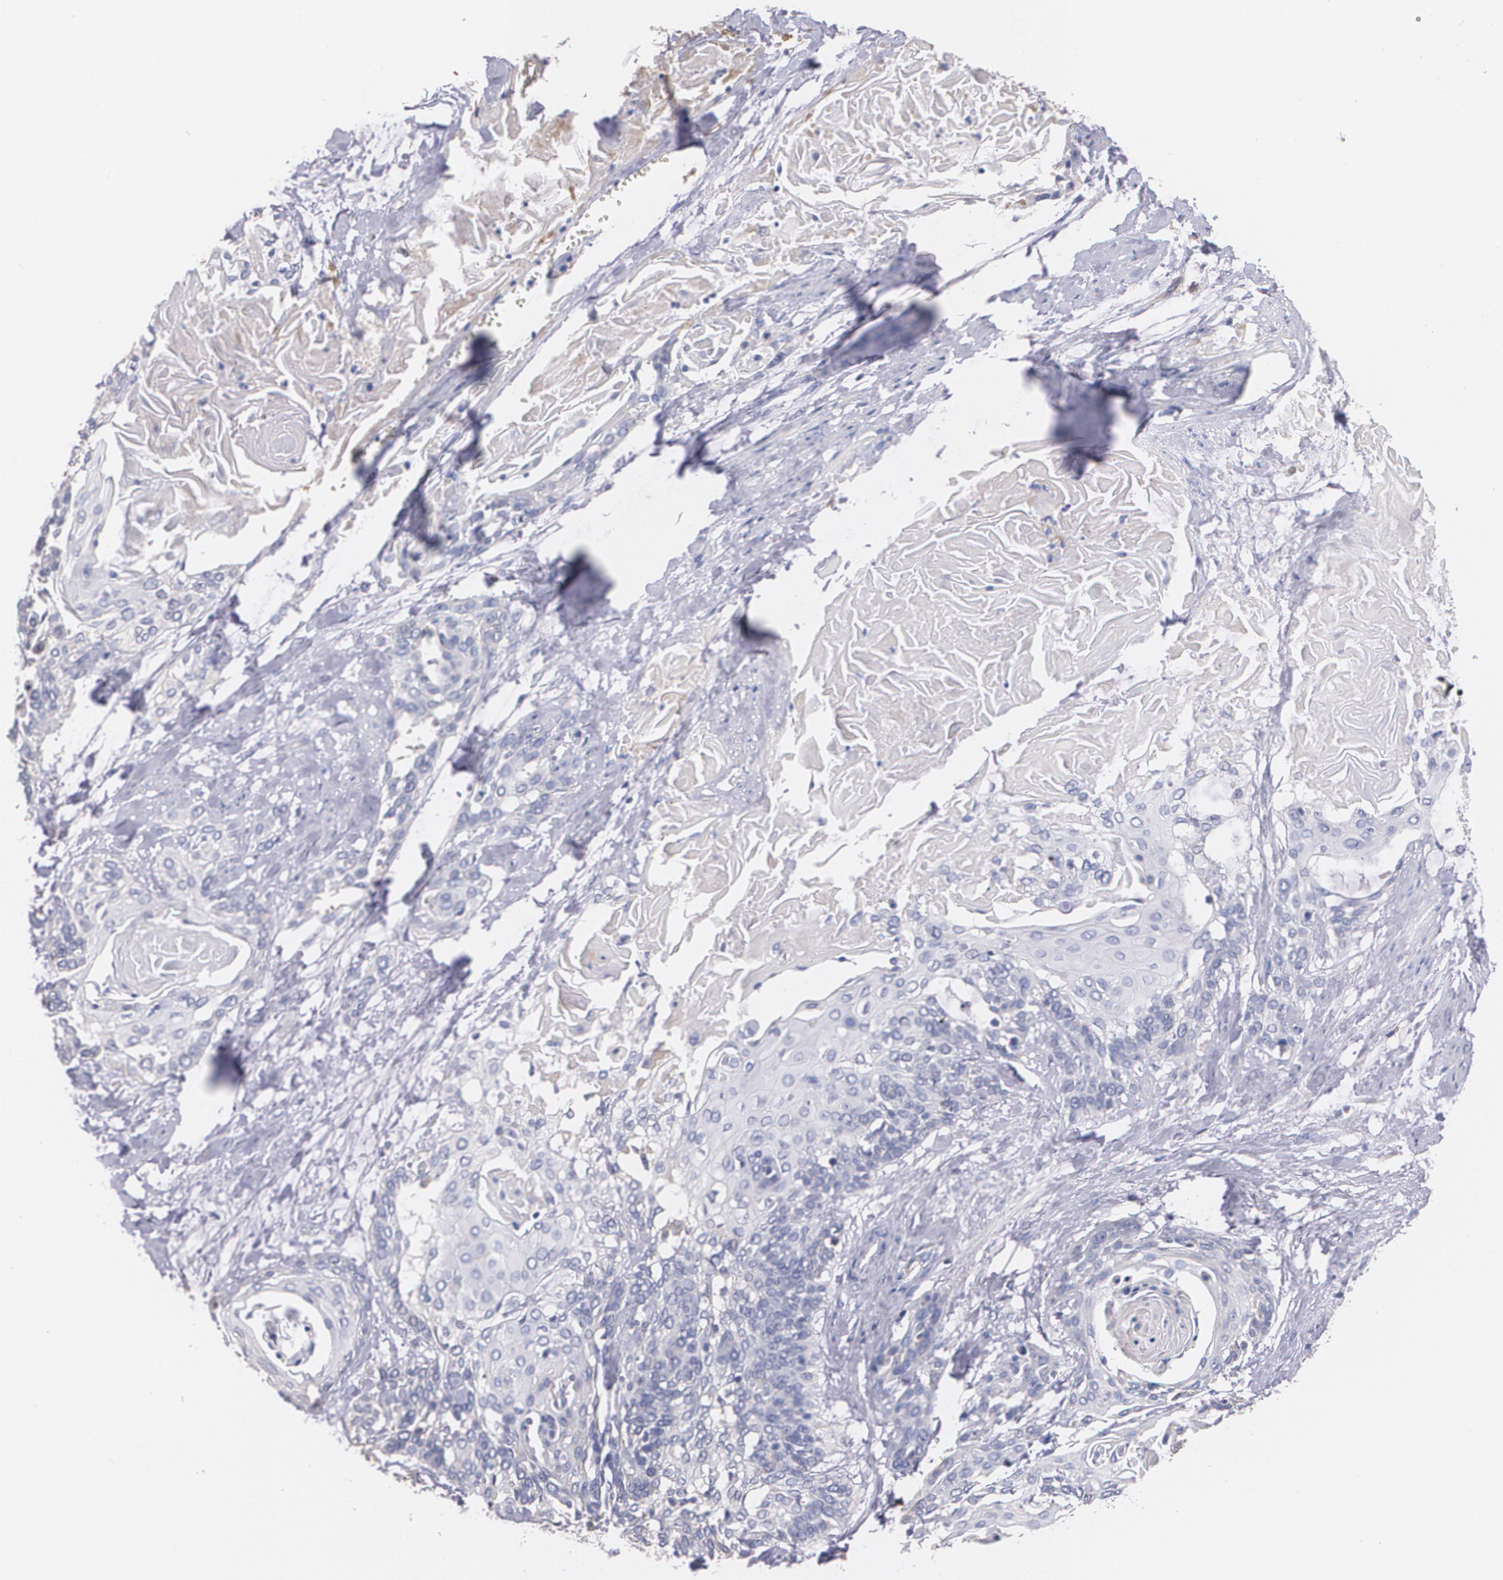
{"staining": {"intensity": "negative", "quantity": "none", "location": "none"}, "tissue": "cervical cancer", "cell_type": "Tumor cells", "image_type": "cancer", "snomed": [{"axis": "morphology", "description": "Squamous cell carcinoma, NOS"}, {"axis": "topography", "description": "Cervix"}], "caption": "Protein analysis of cervical cancer exhibits no significant staining in tumor cells.", "gene": "AMBP", "patient": {"sex": "female", "age": 57}}